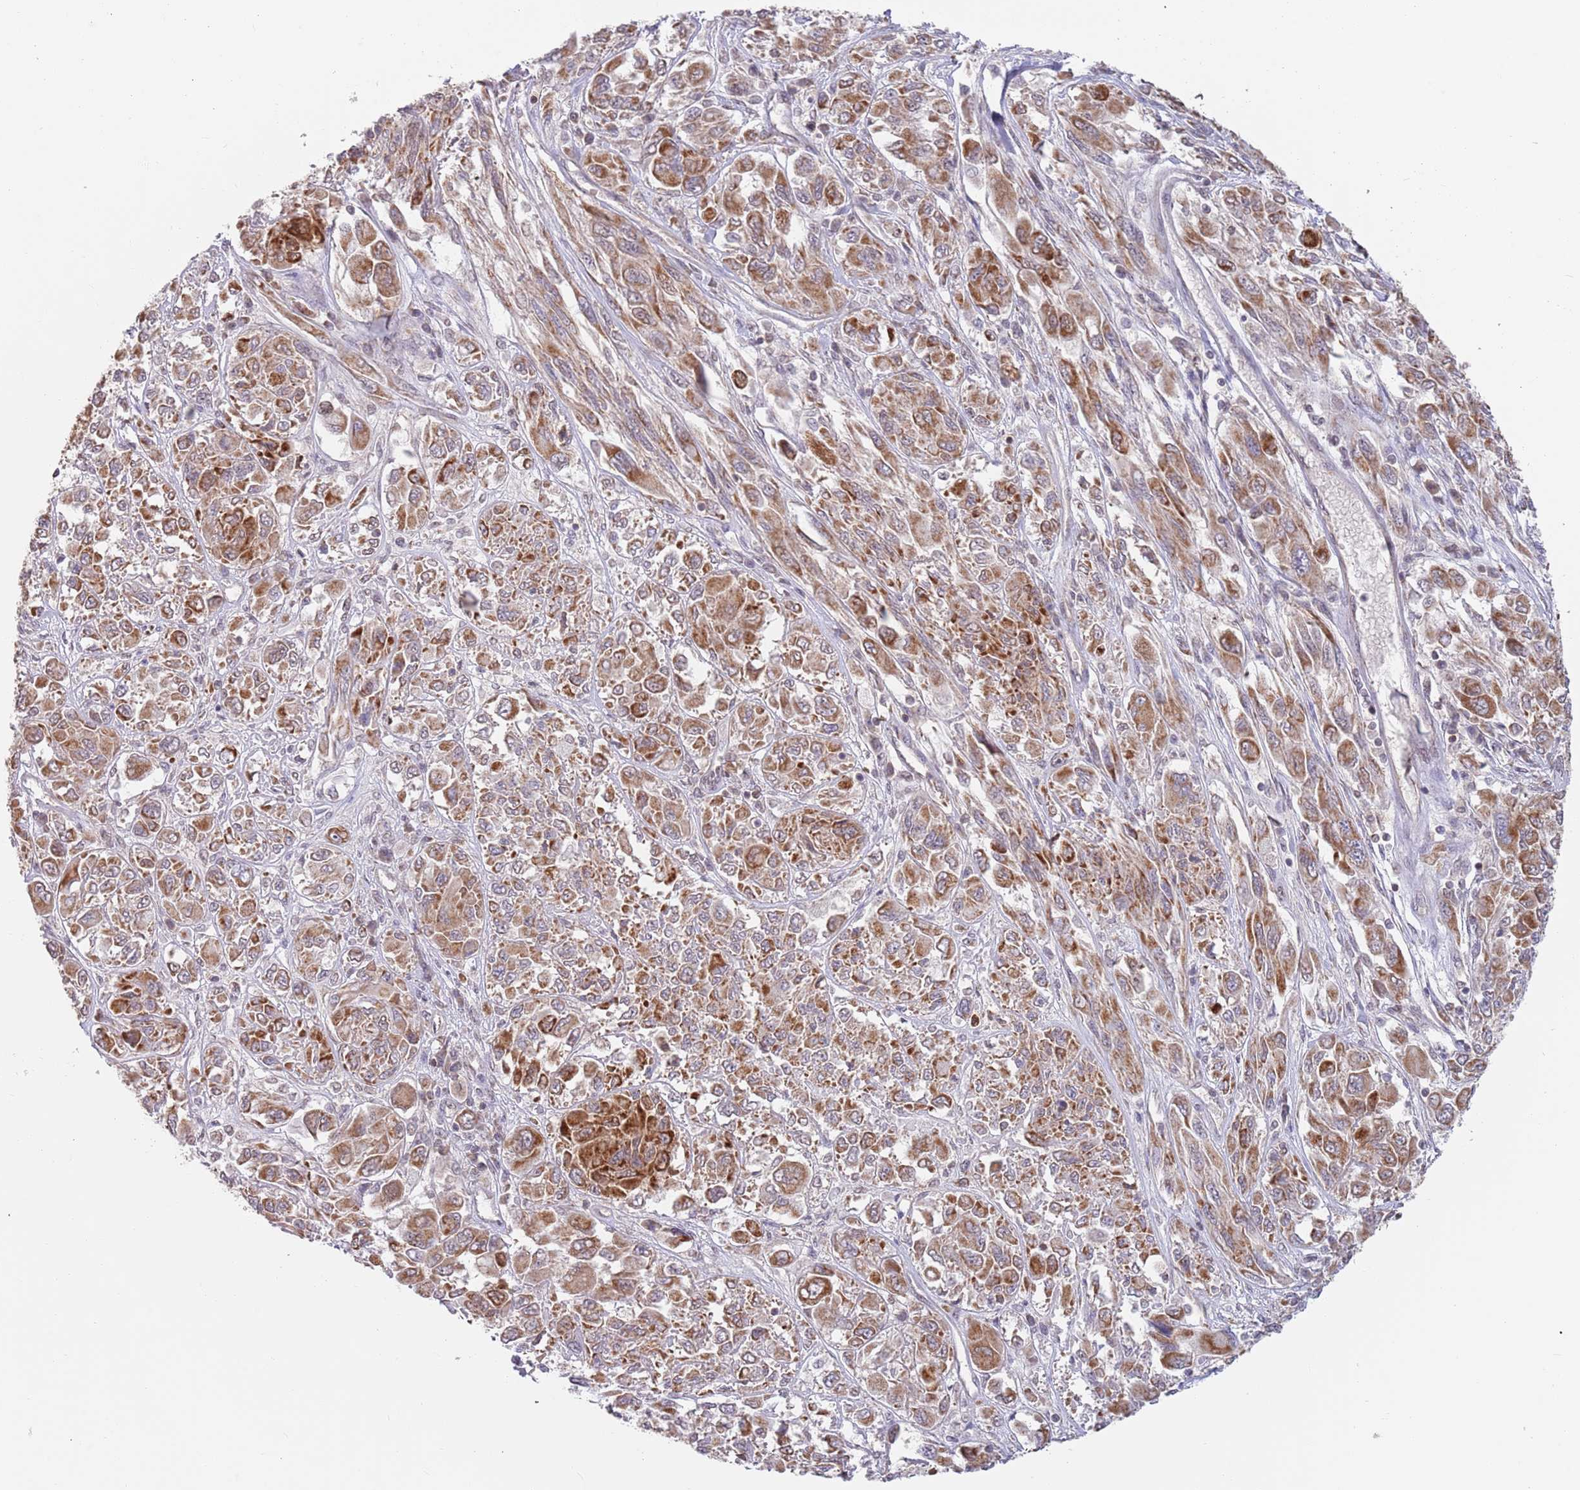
{"staining": {"intensity": "moderate", "quantity": ">75%", "location": "cytoplasmic/membranous"}, "tissue": "melanoma", "cell_type": "Tumor cells", "image_type": "cancer", "snomed": [{"axis": "morphology", "description": "Malignant melanoma, NOS"}, {"axis": "topography", "description": "Skin"}], "caption": "This is an image of immunohistochemistry staining of malignant melanoma, which shows moderate positivity in the cytoplasmic/membranous of tumor cells.", "gene": "TIMM13", "patient": {"sex": "female", "age": 91}}